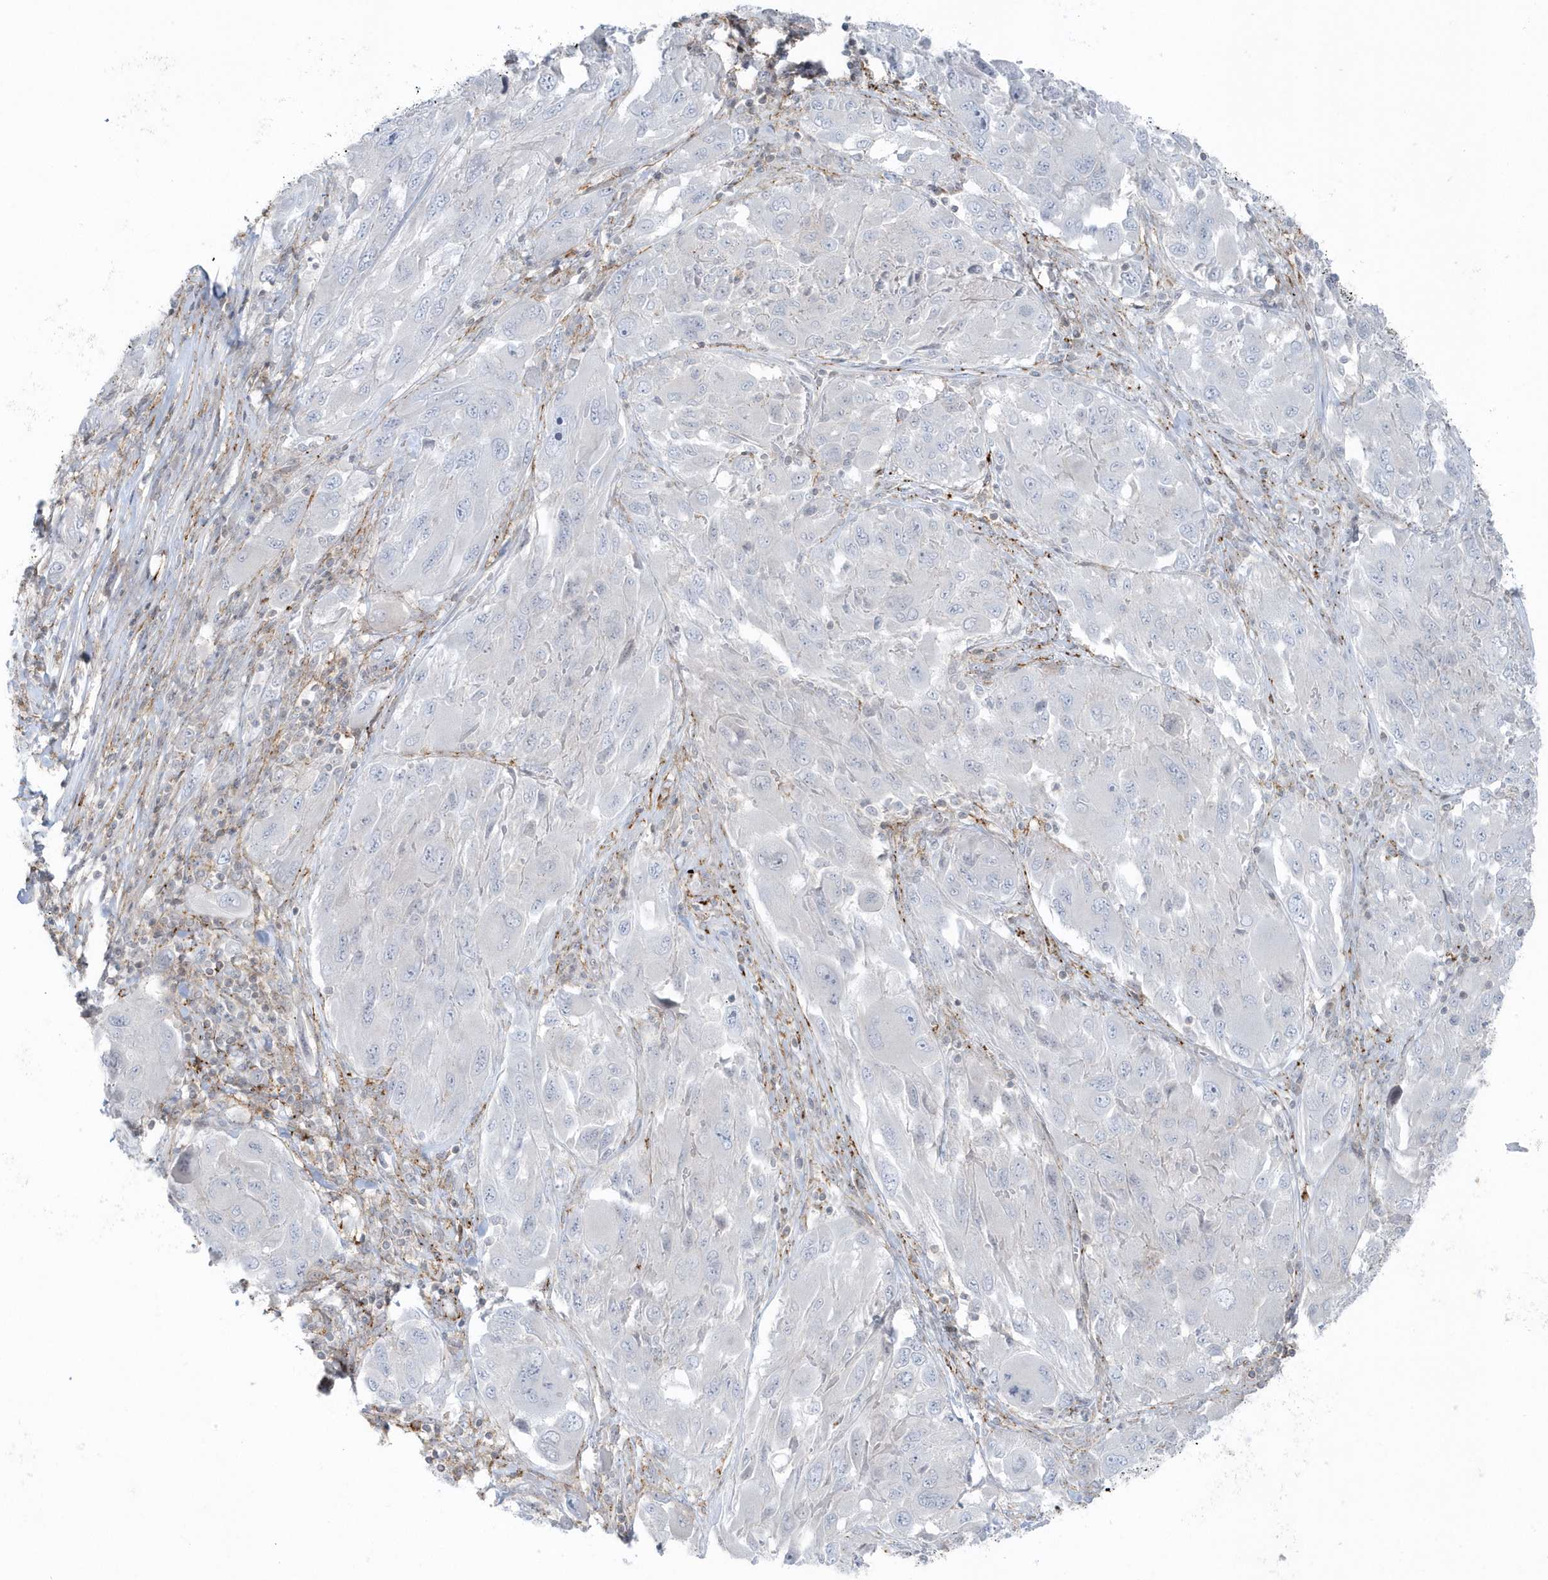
{"staining": {"intensity": "negative", "quantity": "none", "location": "none"}, "tissue": "melanoma", "cell_type": "Tumor cells", "image_type": "cancer", "snomed": [{"axis": "morphology", "description": "Malignant melanoma, NOS"}, {"axis": "topography", "description": "Skin"}], "caption": "High power microscopy micrograph of an IHC micrograph of melanoma, revealing no significant positivity in tumor cells. (DAB (3,3'-diaminobenzidine) IHC, high magnification).", "gene": "CACNB2", "patient": {"sex": "female", "age": 91}}